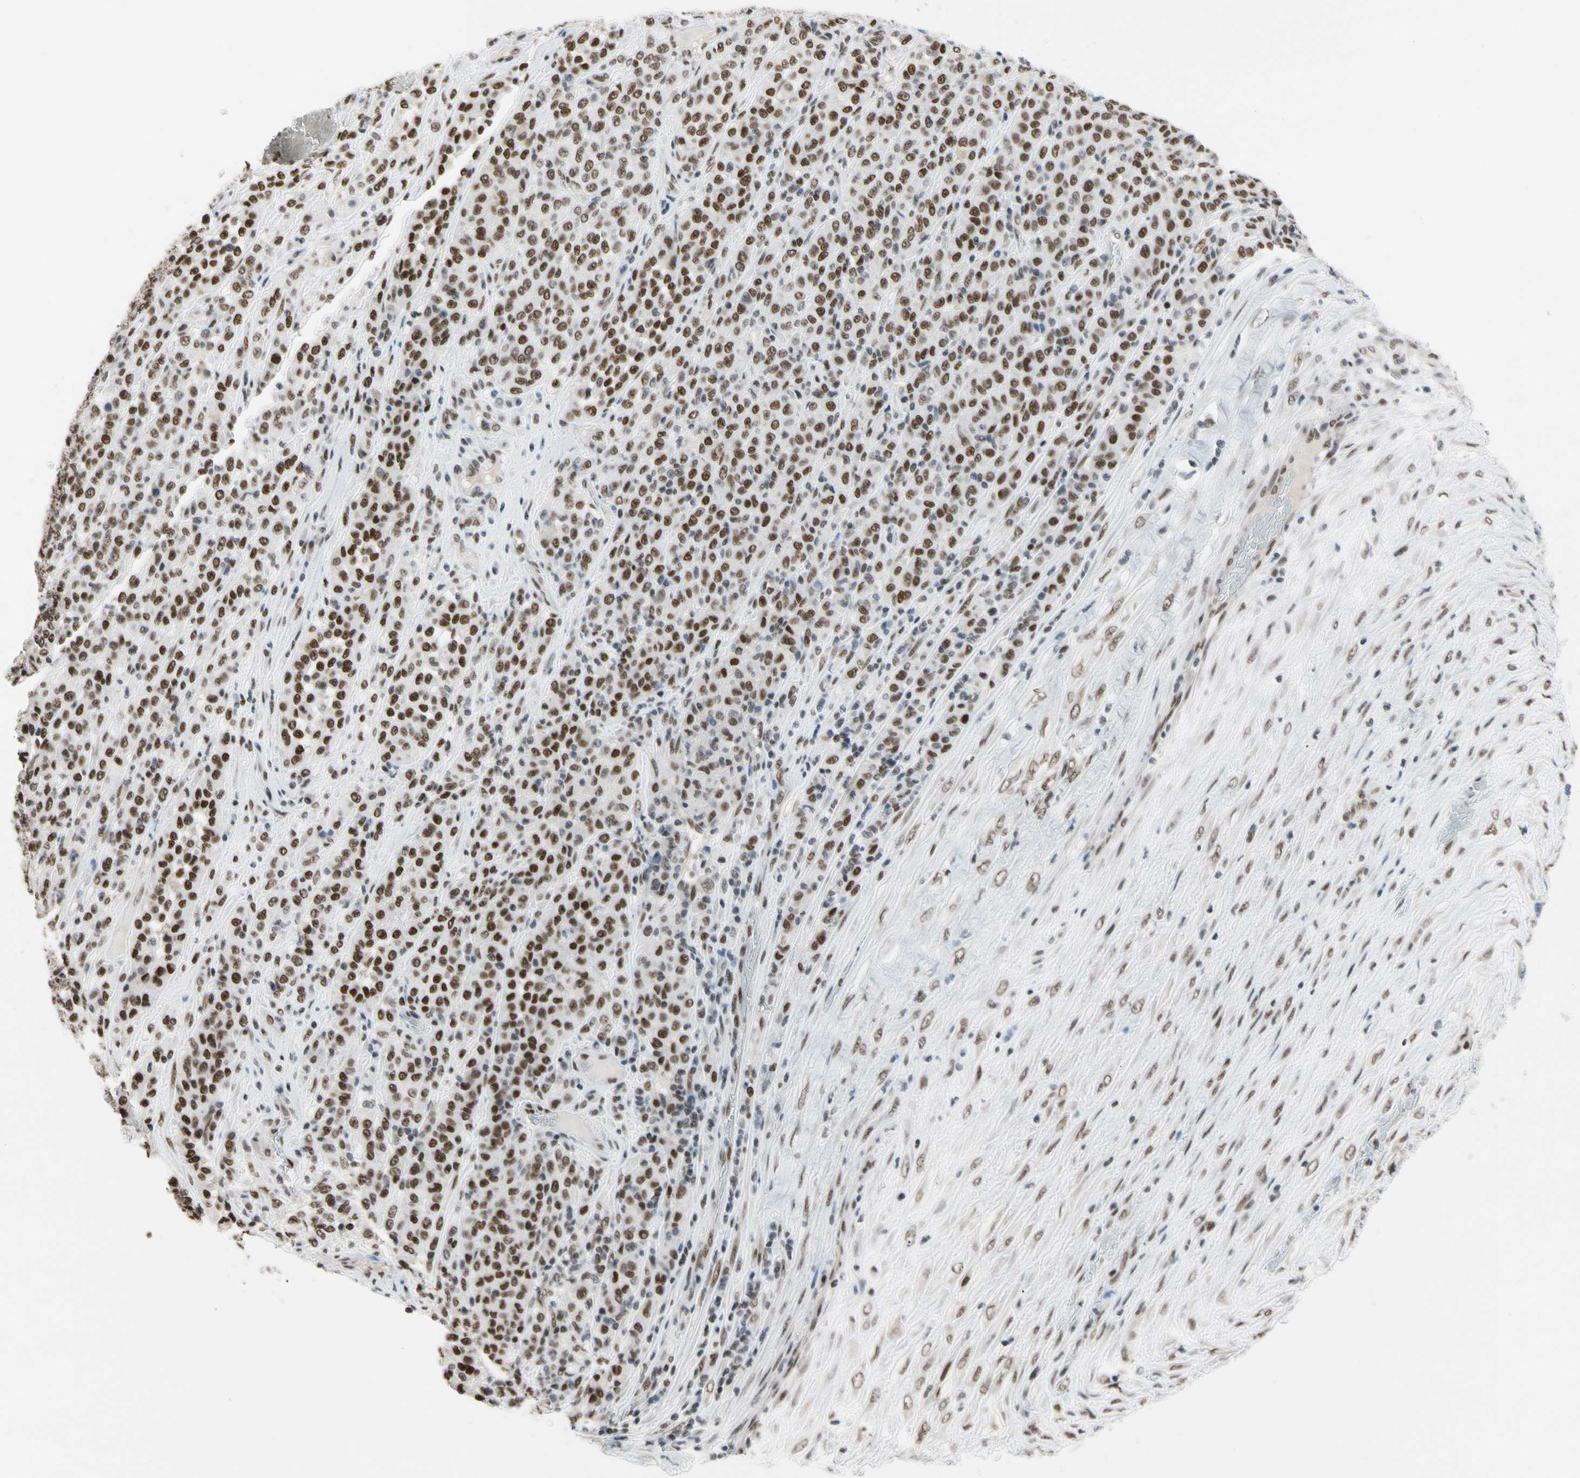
{"staining": {"intensity": "strong", "quantity": ">75%", "location": "nuclear"}, "tissue": "melanoma", "cell_type": "Tumor cells", "image_type": "cancer", "snomed": [{"axis": "morphology", "description": "Malignant melanoma, Metastatic site"}, {"axis": "topography", "description": "Pancreas"}], "caption": "Immunohistochemical staining of human malignant melanoma (metastatic site) demonstrates high levels of strong nuclear positivity in about >75% of tumor cells.", "gene": "FAM98B", "patient": {"sex": "female", "age": 30}}